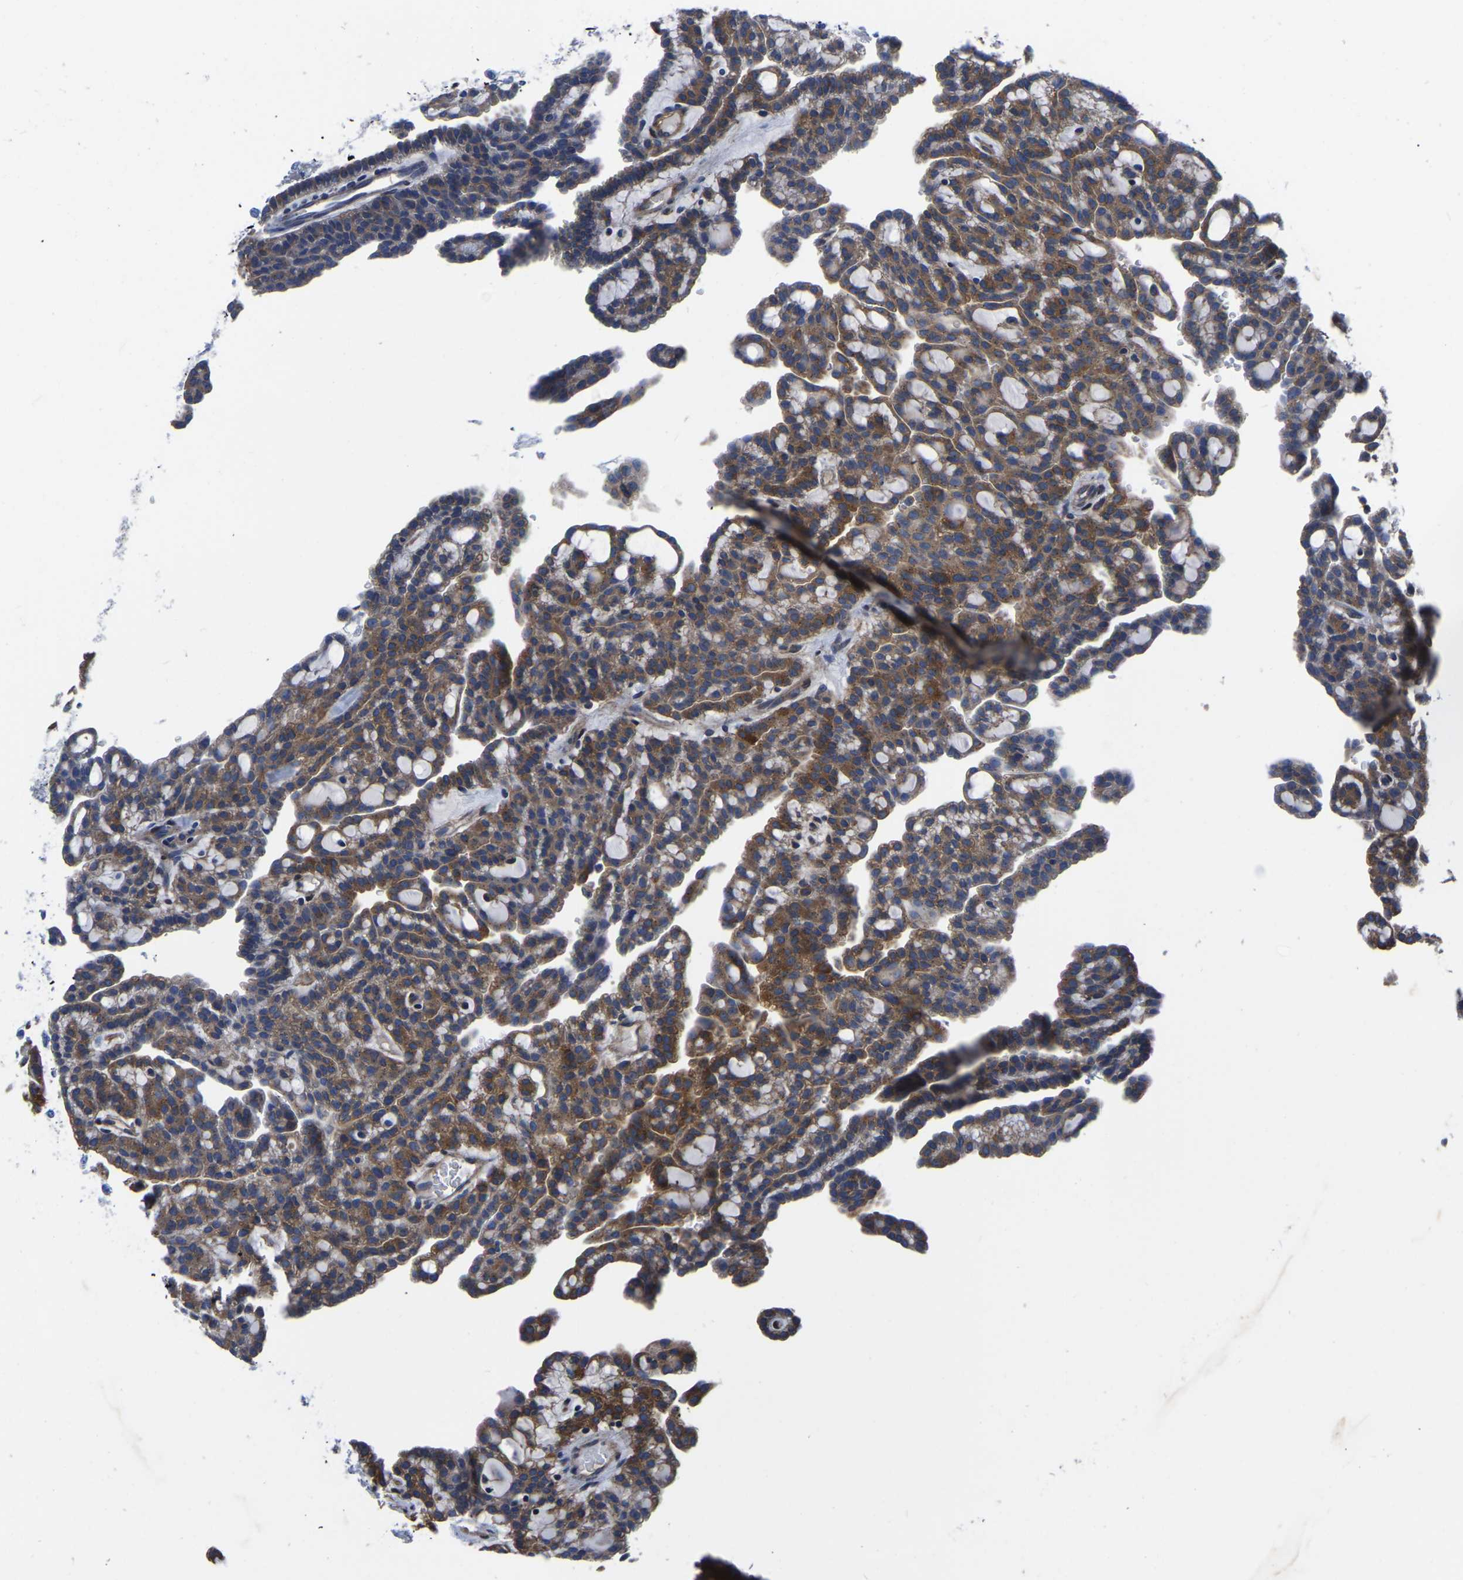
{"staining": {"intensity": "moderate", "quantity": ">75%", "location": "cytoplasmic/membranous"}, "tissue": "renal cancer", "cell_type": "Tumor cells", "image_type": "cancer", "snomed": [{"axis": "morphology", "description": "Adenocarcinoma, NOS"}, {"axis": "topography", "description": "Kidney"}], "caption": "Immunohistochemistry (IHC) (DAB (3,3'-diaminobenzidine)) staining of renal cancer reveals moderate cytoplasmic/membranous protein staining in about >75% of tumor cells. (IHC, brightfield microscopy, high magnification).", "gene": "TFG", "patient": {"sex": "male", "age": 63}}